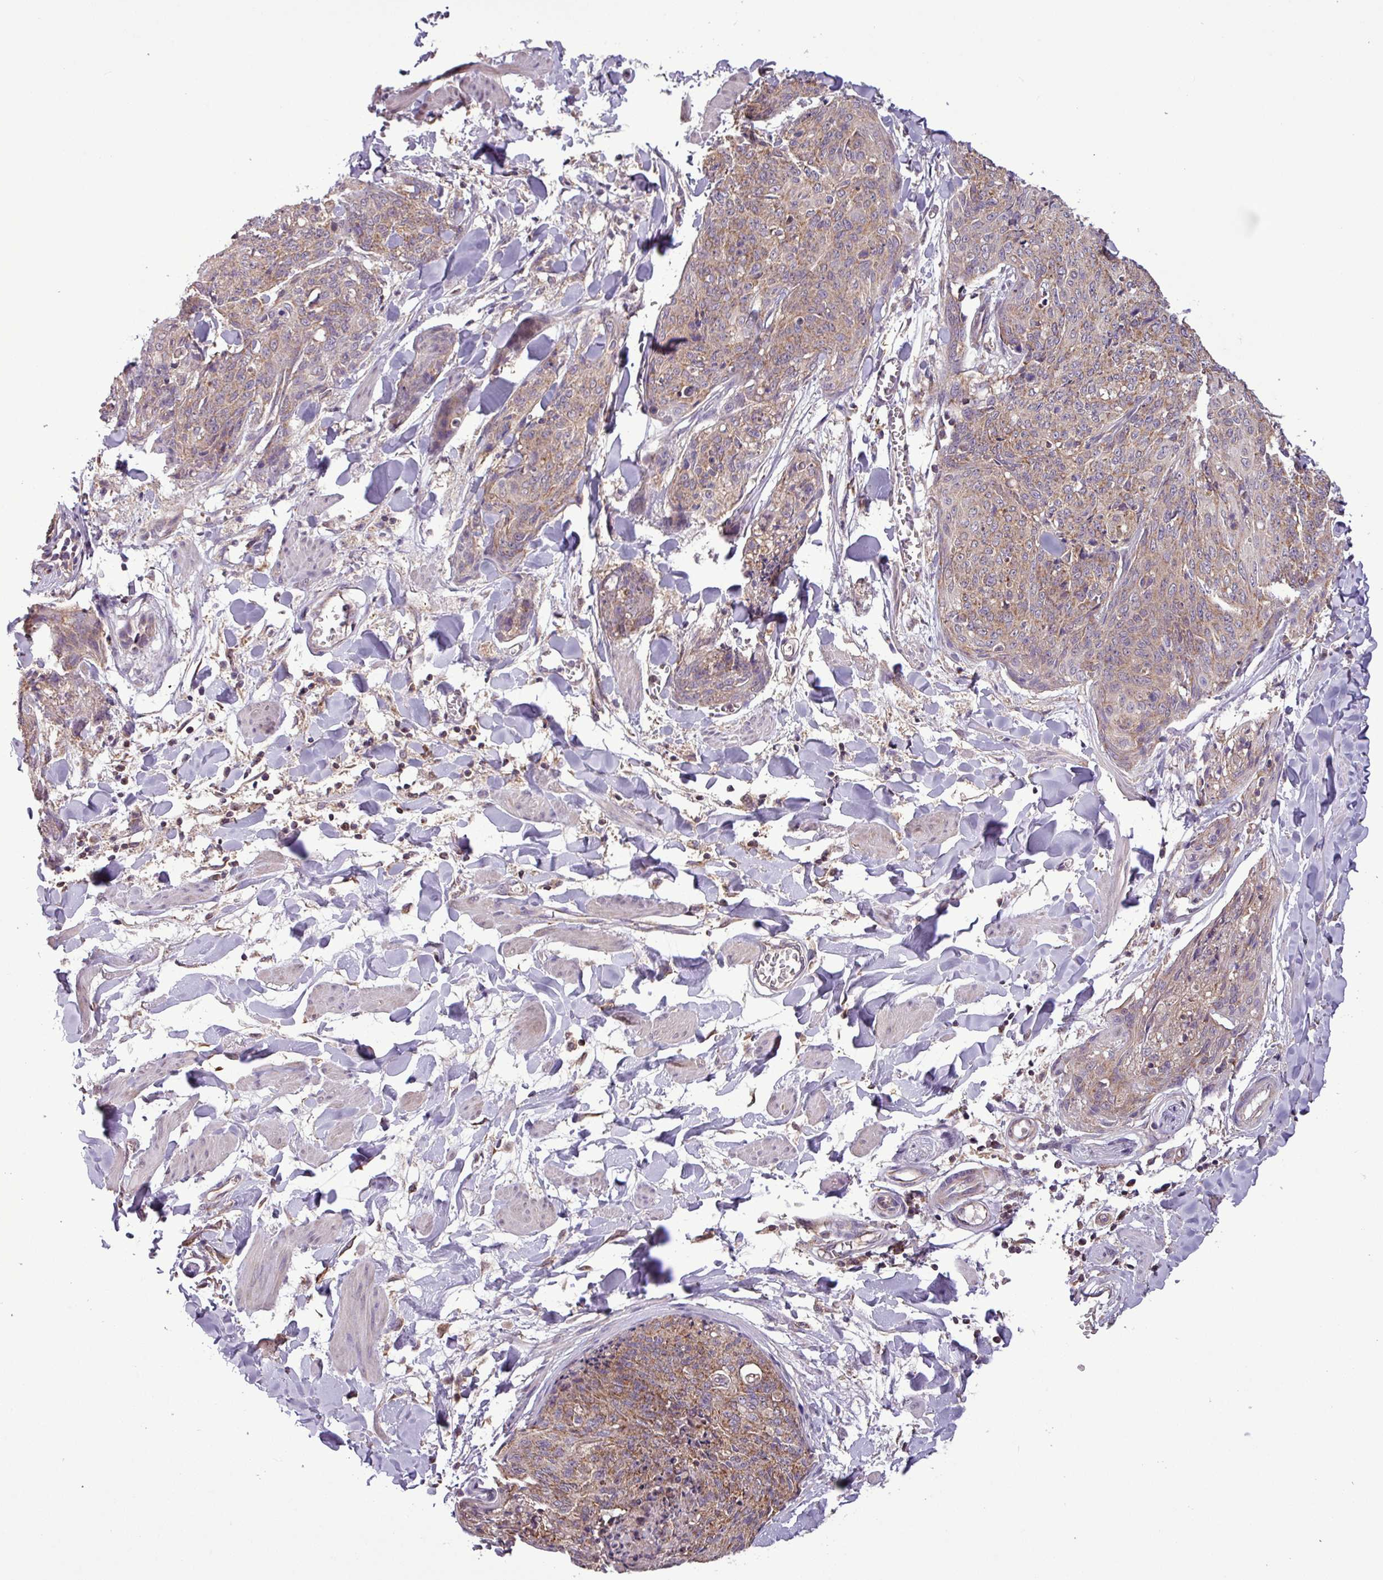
{"staining": {"intensity": "moderate", "quantity": ">75%", "location": "cytoplasmic/membranous"}, "tissue": "skin cancer", "cell_type": "Tumor cells", "image_type": "cancer", "snomed": [{"axis": "morphology", "description": "Squamous cell carcinoma, NOS"}, {"axis": "topography", "description": "Skin"}, {"axis": "topography", "description": "Vulva"}], "caption": "Immunohistochemistry image of neoplastic tissue: human skin cancer stained using immunohistochemistry (IHC) exhibits medium levels of moderate protein expression localized specifically in the cytoplasmic/membranous of tumor cells, appearing as a cytoplasmic/membranous brown color.", "gene": "MCTP2", "patient": {"sex": "female", "age": 85}}